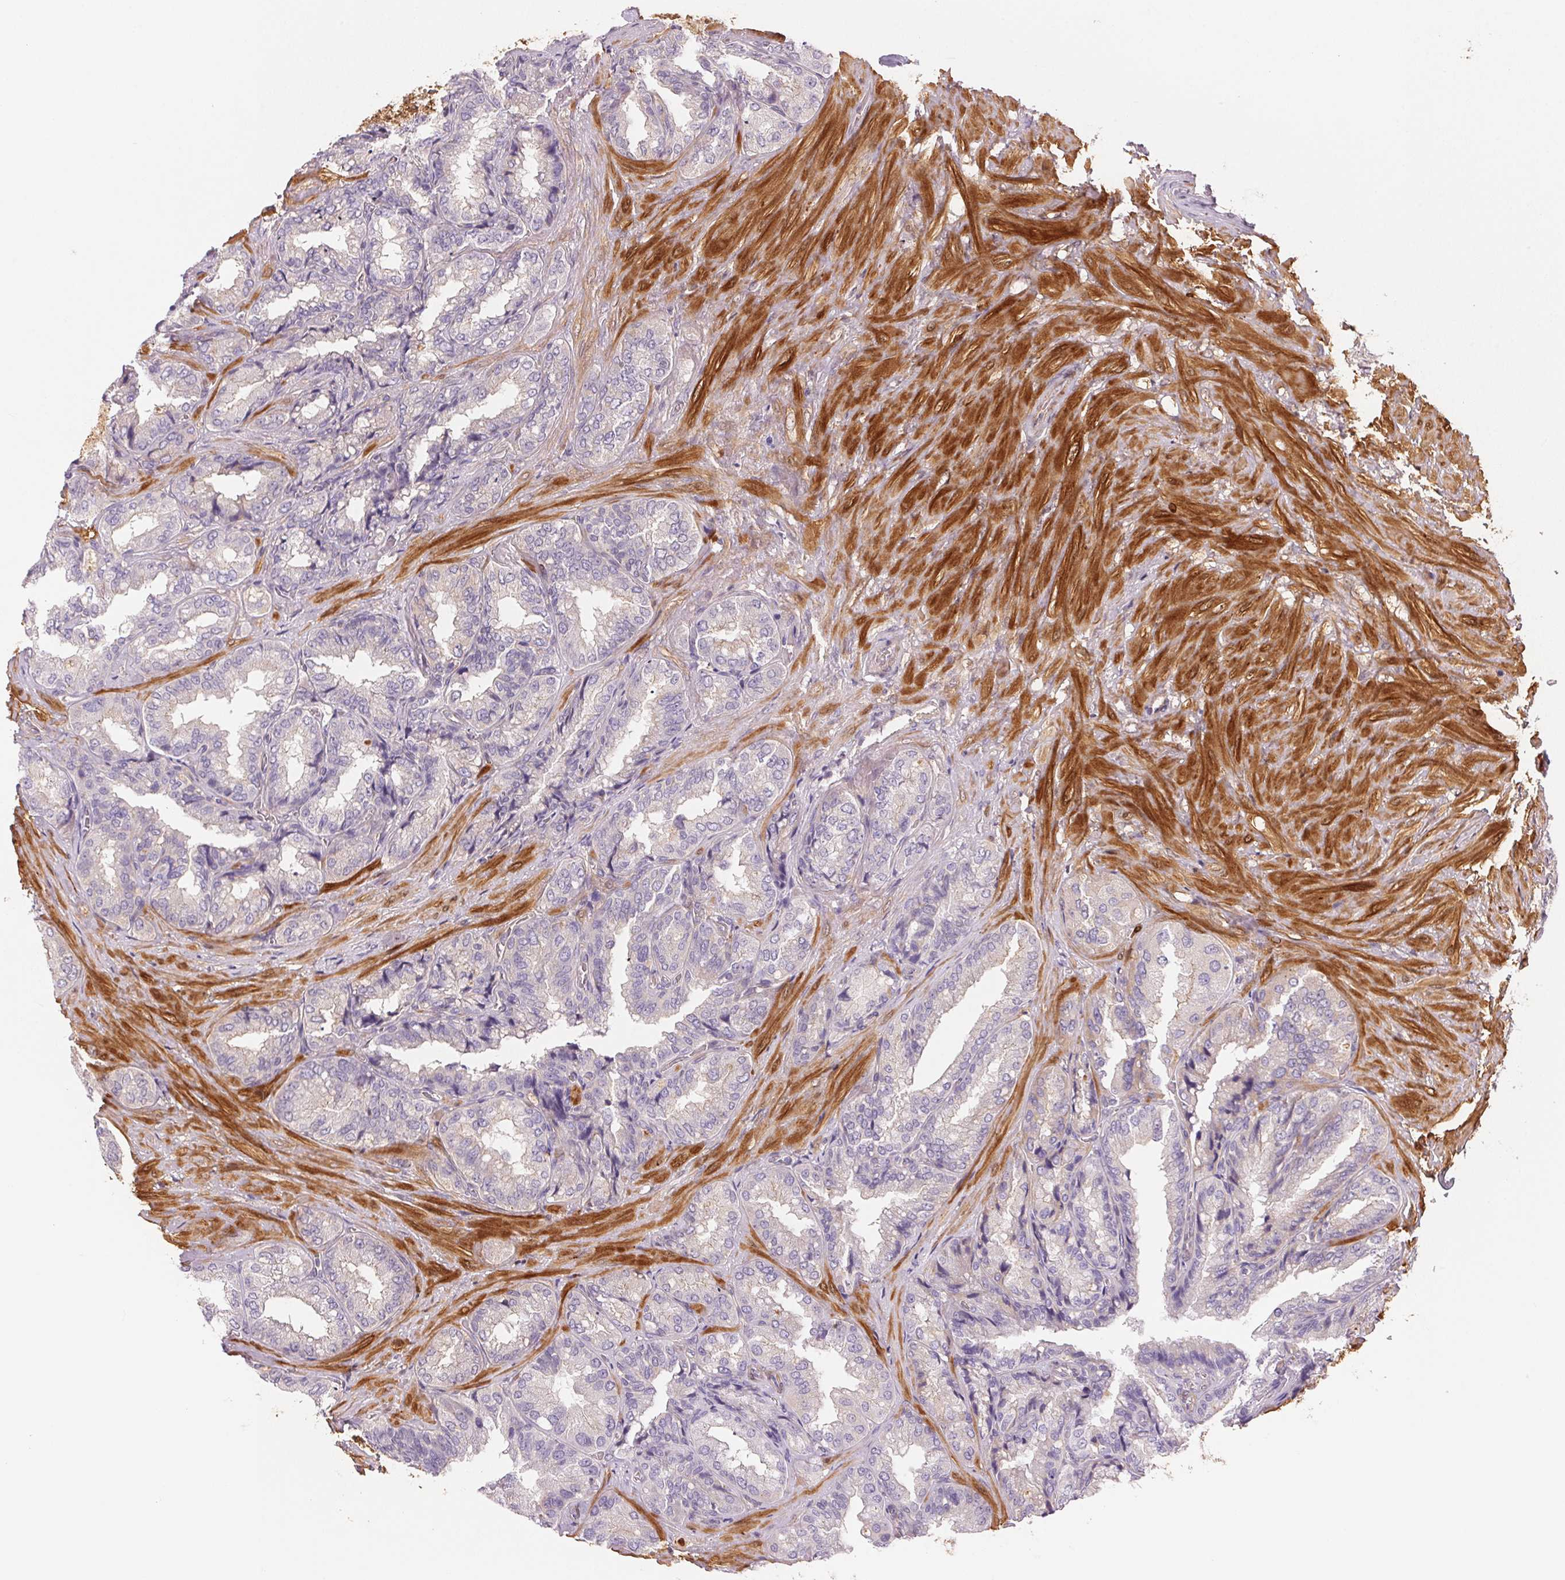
{"staining": {"intensity": "negative", "quantity": "none", "location": "none"}, "tissue": "seminal vesicle", "cell_type": "Glandular cells", "image_type": "normal", "snomed": [{"axis": "morphology", "description": "Normal tissue, NOS"}, {"axis": "topography", "description": "Seminal veicle"}], "caption": "IHC micrograph of normal seminal vesicle stained for a protein (brown), which displays no expression in glandular cells. (Immunohistochemistry, brightfield microscopy, high magnification).", "gene": "SMTN", "patient": {"sex": "male", "age": 68}}